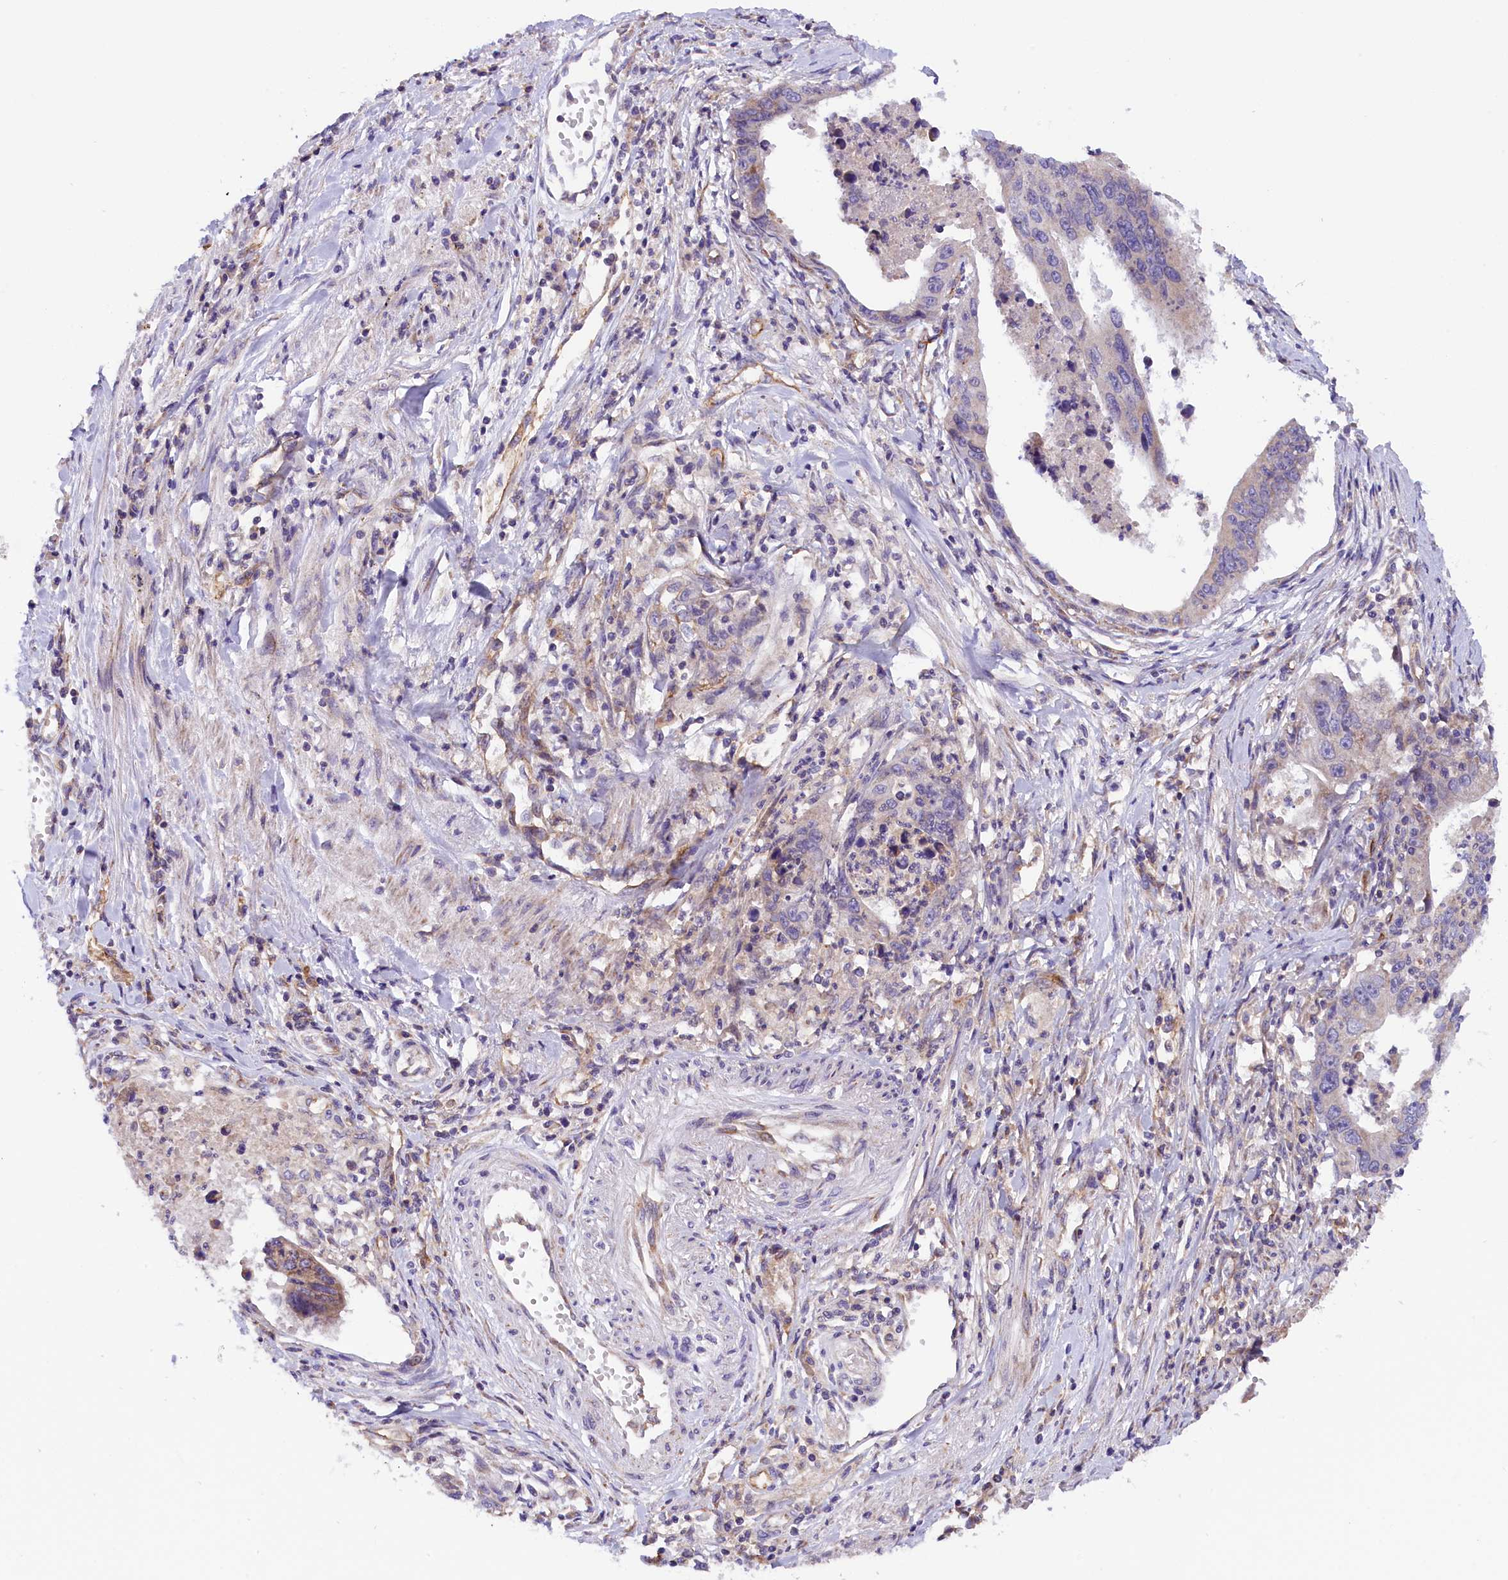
{"staining": {"intensity": "negative", "quantity": "none", "location": "none"}, "tissue": "stomach cancer", "cell_type": "Tumor cells", "image_type": "cancer", "snomed": [{"axis": "morphology", "description": "Adenocarcinoma, NOS"}, {"axis": "topography", "description": "Stomach"}], "caption": "Adenocarcinoma (stomach) stained for a protein using immunohistochemistry (IHC) displays no staining tumor cells.", "gene": "DNAJB9", "patient": {"sex": "male", "age": 59}}